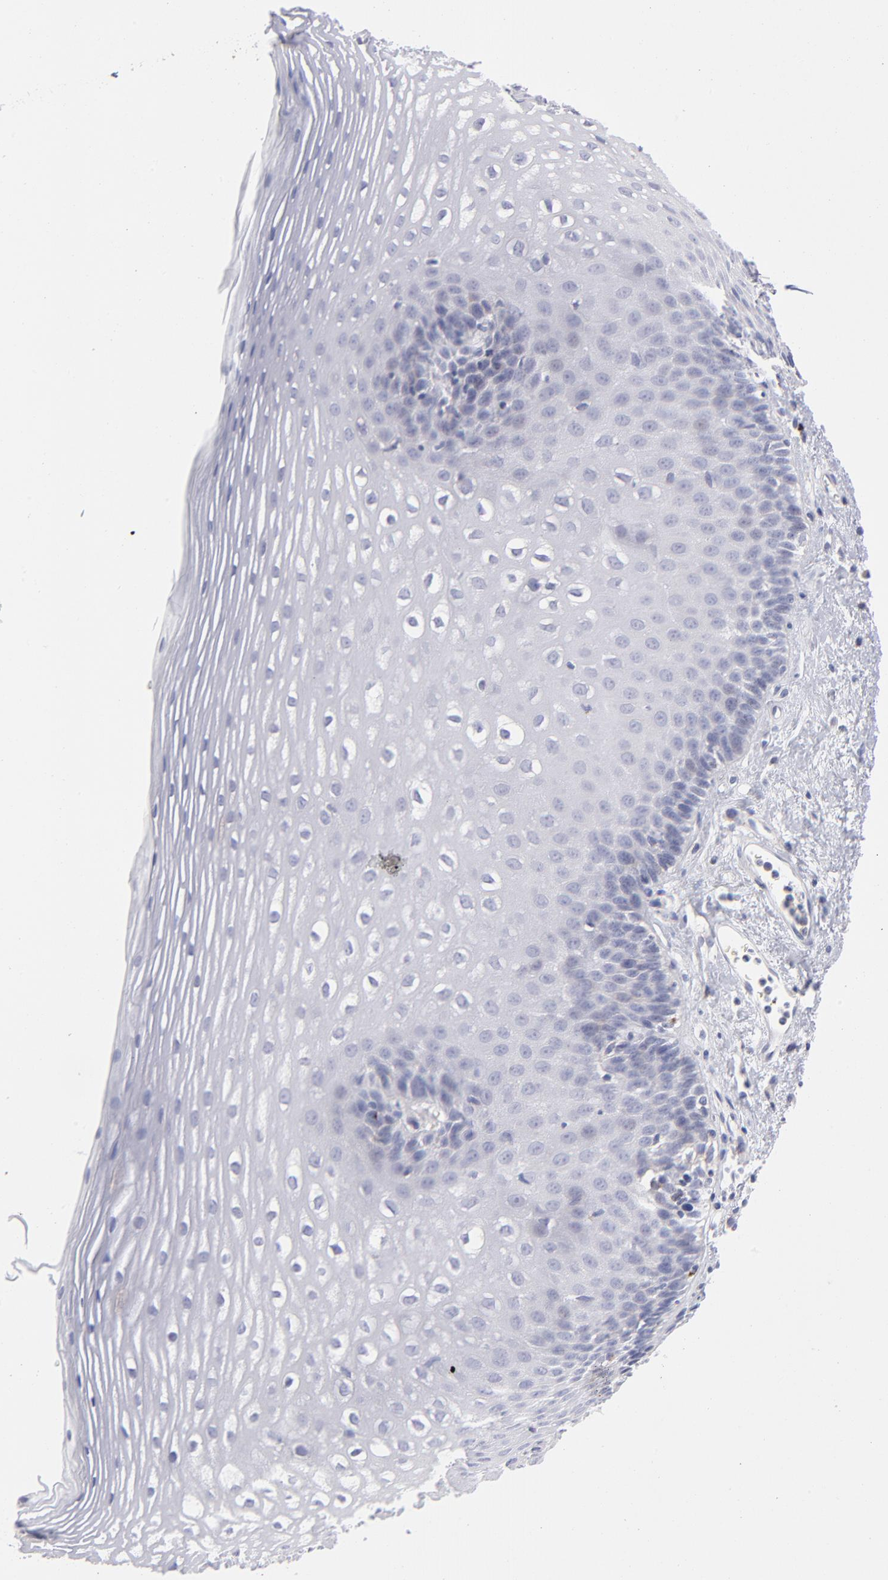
{"staining": {"intensity": "negative", "quantity": "none", "location": "none"}, "tissue": "esophagus", "cell_type": "Squamous epithelial cells", "image_type": "normal", "snomed": [{"axis": "morphology", "description": "Normal tissue, NOS"}, {"axis": "topography", "description": "Esophagus"}], "caption": "Immunohistochemical staining of benign human esophagus shows no significant staining in squamous epithelial cells.", "gene": "MTHFD2", "patient": {"sex": "female", "age": 70}}